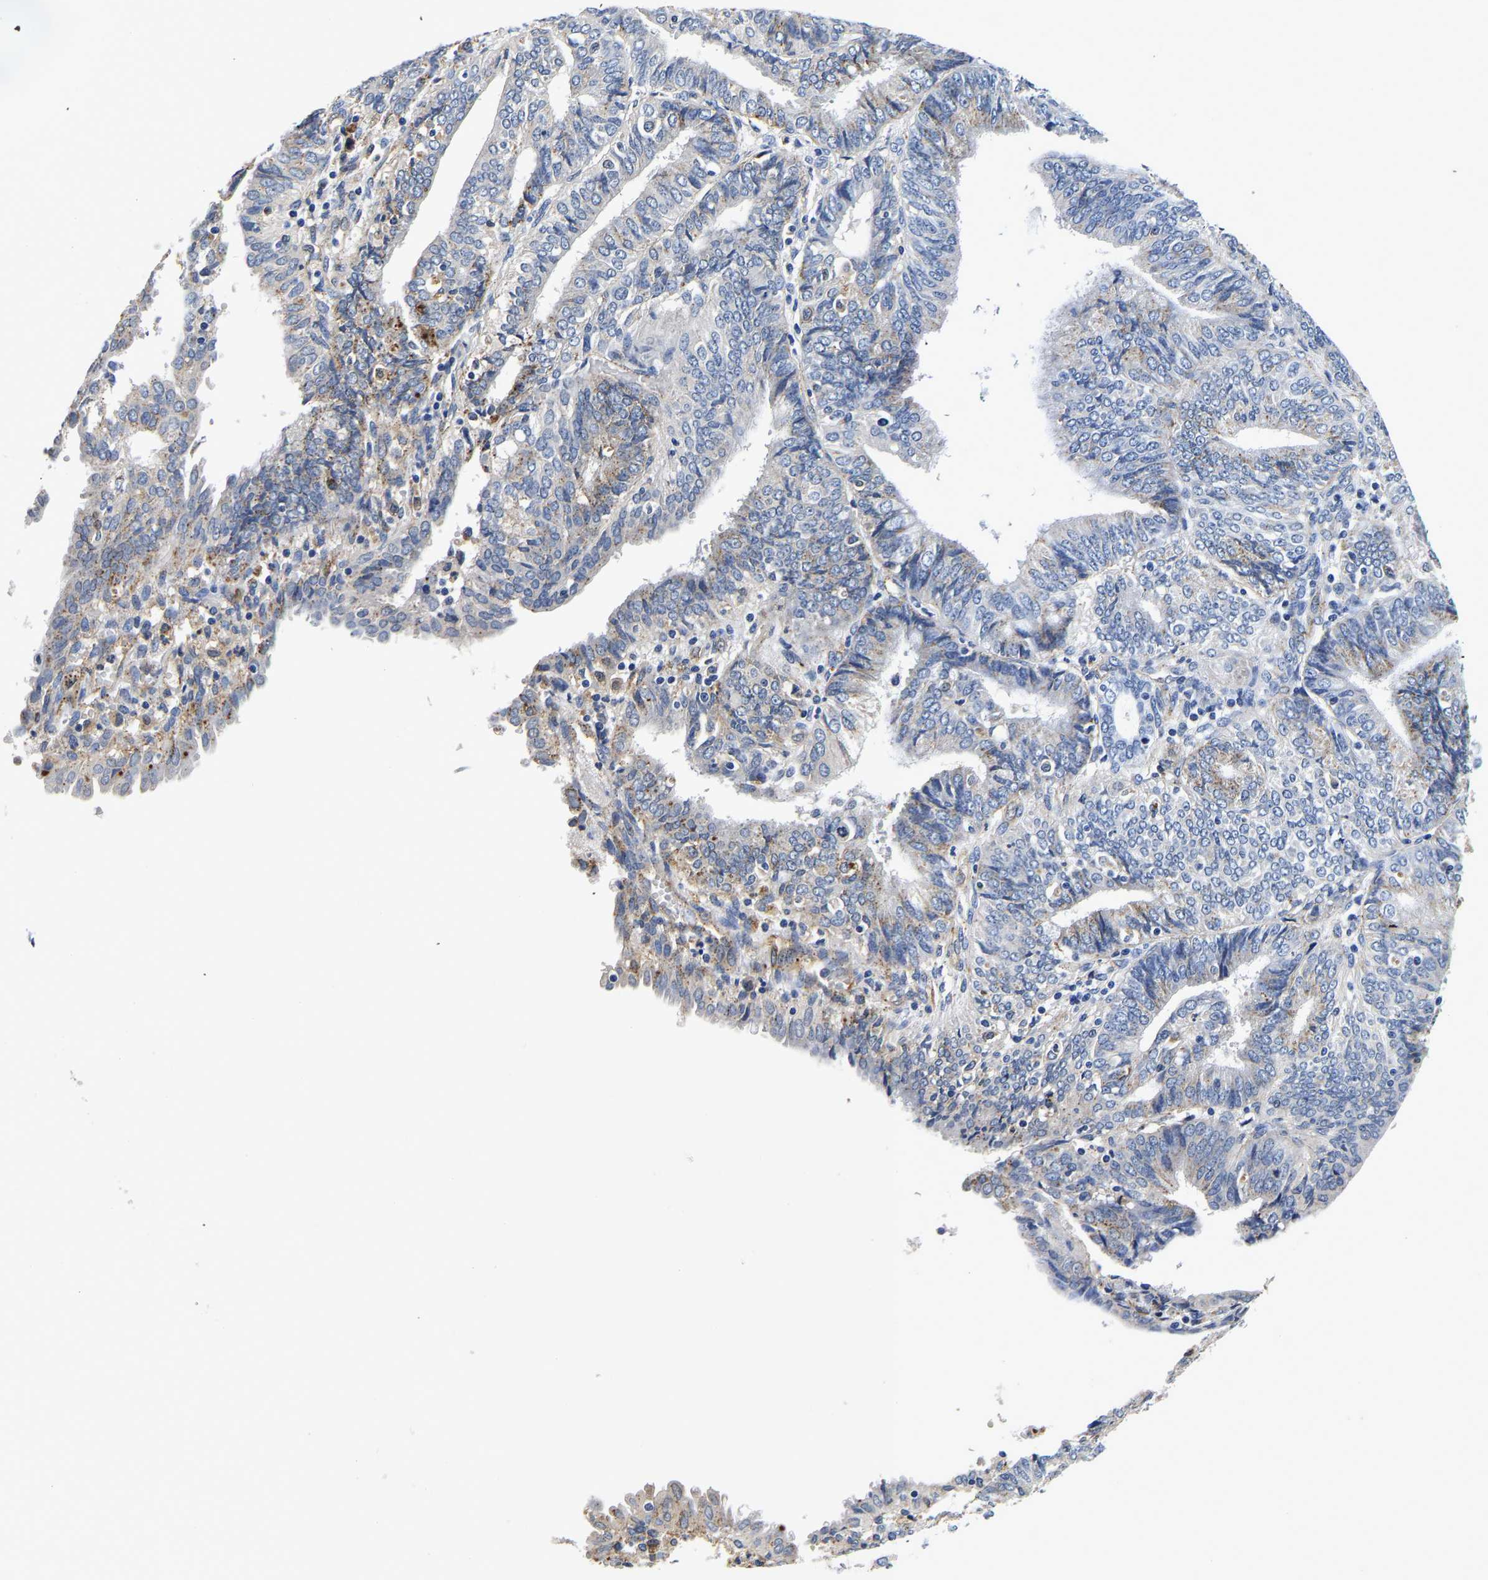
{"staining": {"intensity": "negative", "quantity": "none", "location": "none"}, "tissue": "endometrial cancer", "cell_type": "Tumor cells", "image_type": "cancer", "snomed": [{"axis": "morphology", "description": "Adenocarcinoma, NOS"}, {"axis": "topography", "description": "Endometrium"}], "caption": "Adenocarcinoma (endometrial) was stained to show a protein in brown. There is no significant staining in tumor cells. The staining was performed using DAB to visualize the protein expression in brown, while the nuclei were stained in blue with hematoxylin (Magnification: 20x).", "gene": "GRN", "patient": {"sex": "female", "age": 58}}